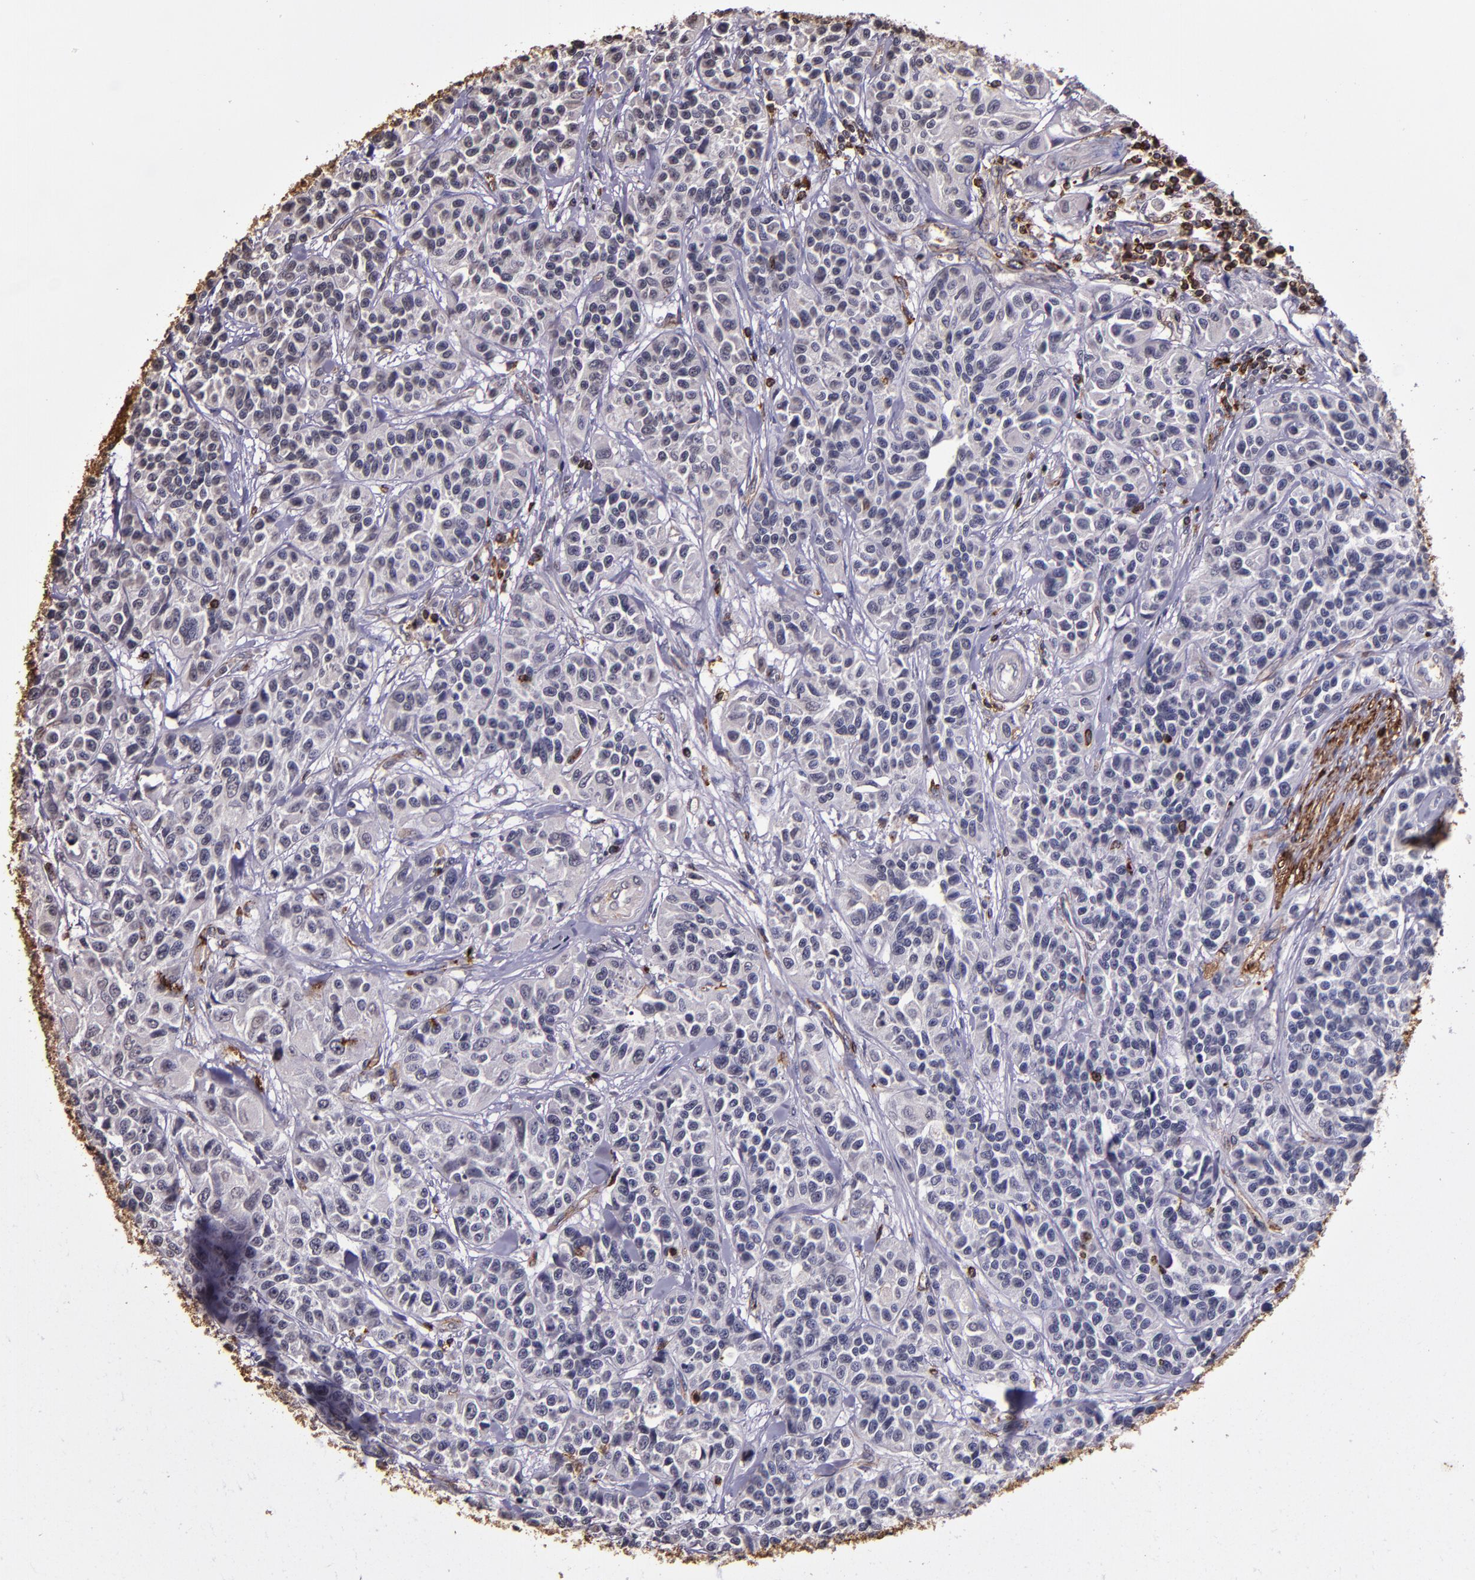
{"staining": {"intensity": "negative", "quantity": "none", "location": "none"}, "tissue": "urothelial cancer", "cell_type": "Tumor cells", "image_type": "cancer", "snomed": [{"axis": "morphology", "description": "Urothelial carcinoma, High grade"}, {"axis": "topography", "description": "Urinary bladder"}], "caption": "A histopathology image of urothelial cancer stained for a protein demonstrates no brown staining in tumor cells. (DAB (3,3'-diaminobenzidine) IHC with hematoxylin counter stain).", "gene": "SLC2A3", "patient": {"sex": "female", "age": 81}}